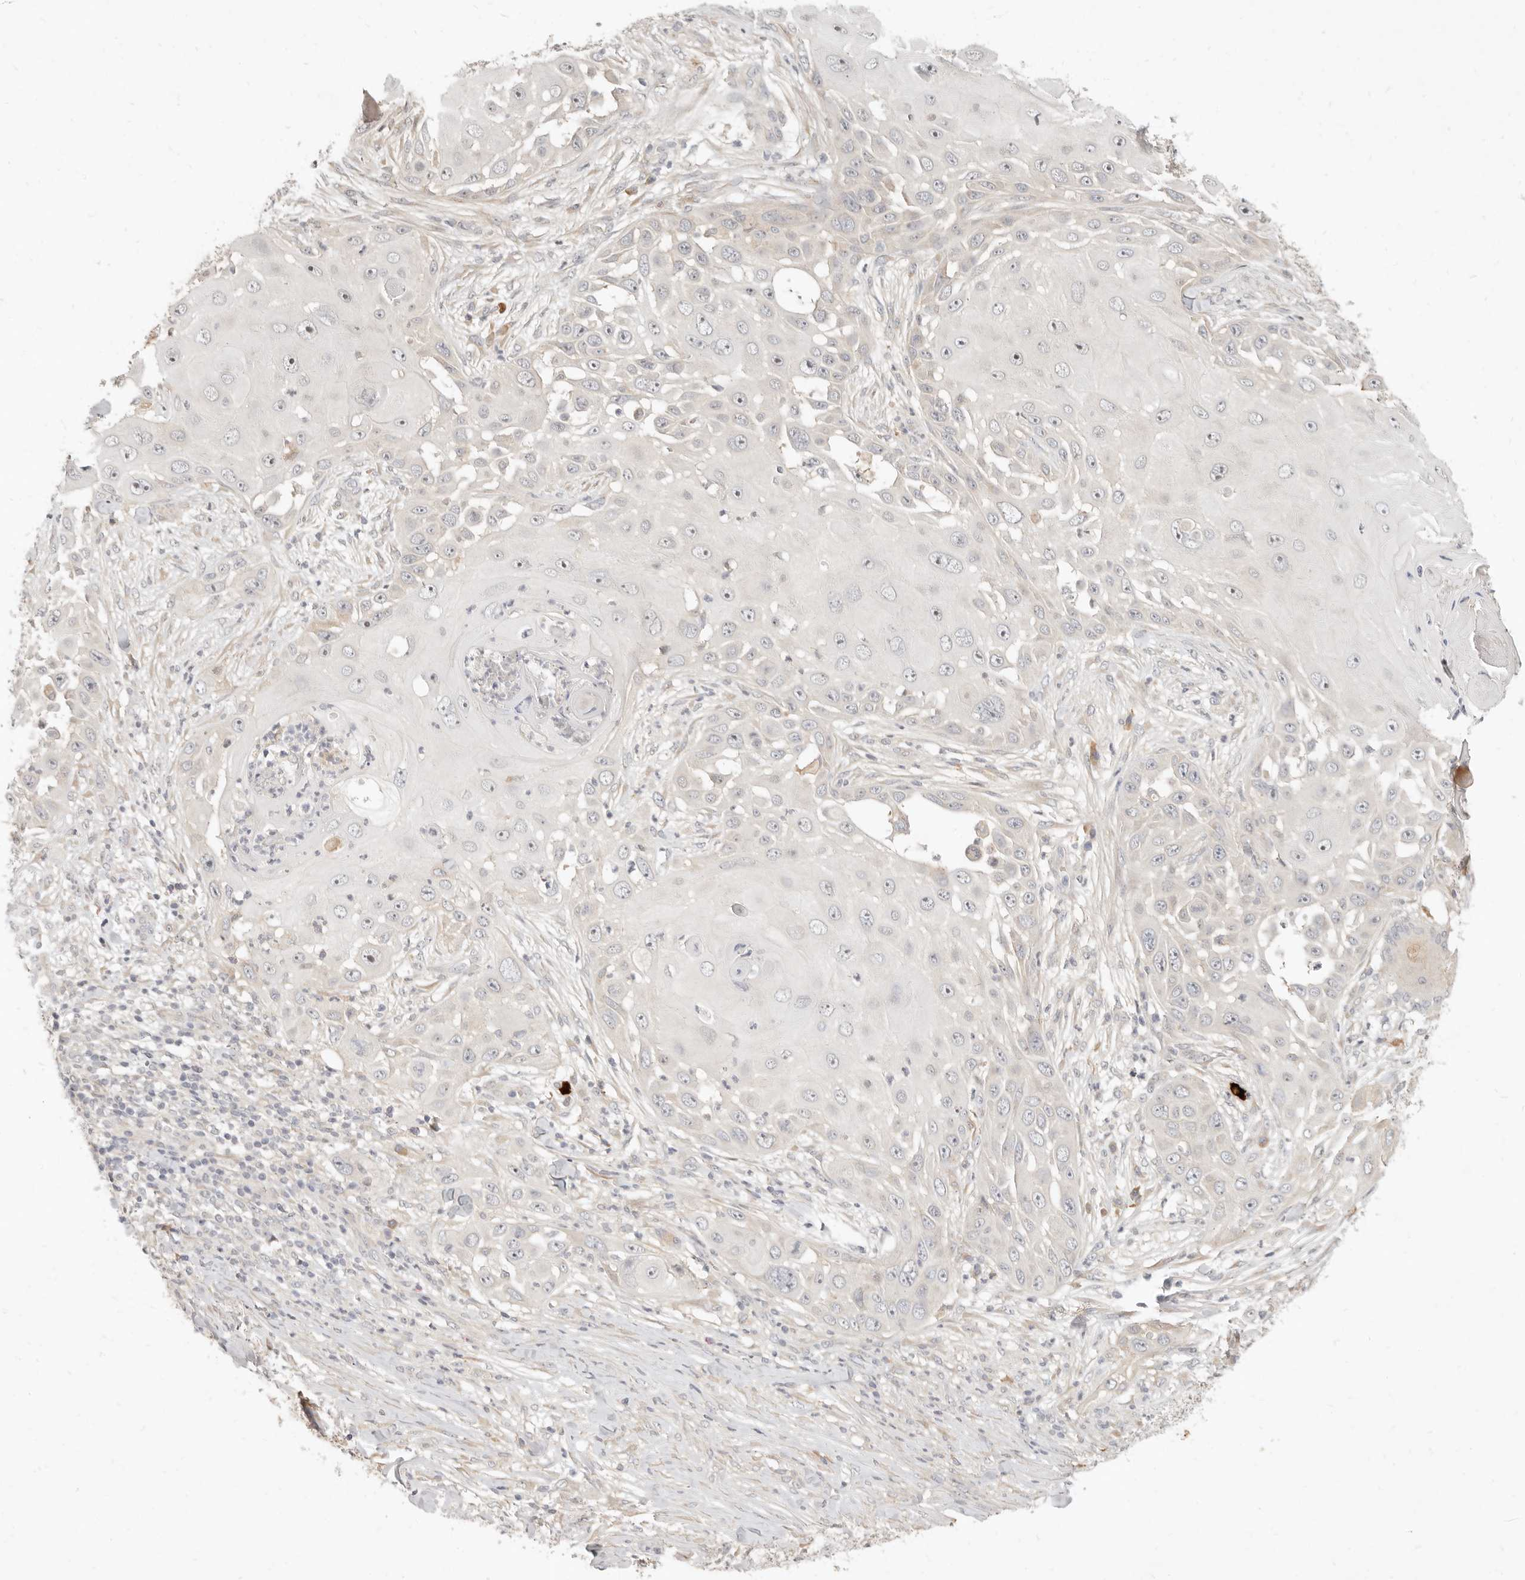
{"staining": {"intensity": "negative", "quantity": "none", "location": "none"}, "tissue": "skin cancer", "cell_type": "Tumor cells", "image_type": "cancer", "snomed": [{"axis": "morphology", "description": "Squamous cell carcinoma, NOS"}, {"axis": "topography", "description": "Skin"}], "caption": "Tumor cells are negative for brown protein staining in skin squamous cell carcinoma. The staining is performed using DAB brown chromogen with nuclei counter-stained in using hematoxylin.", "gene": "UBXN11", "patient": {"sex": "female", "age": 44}}